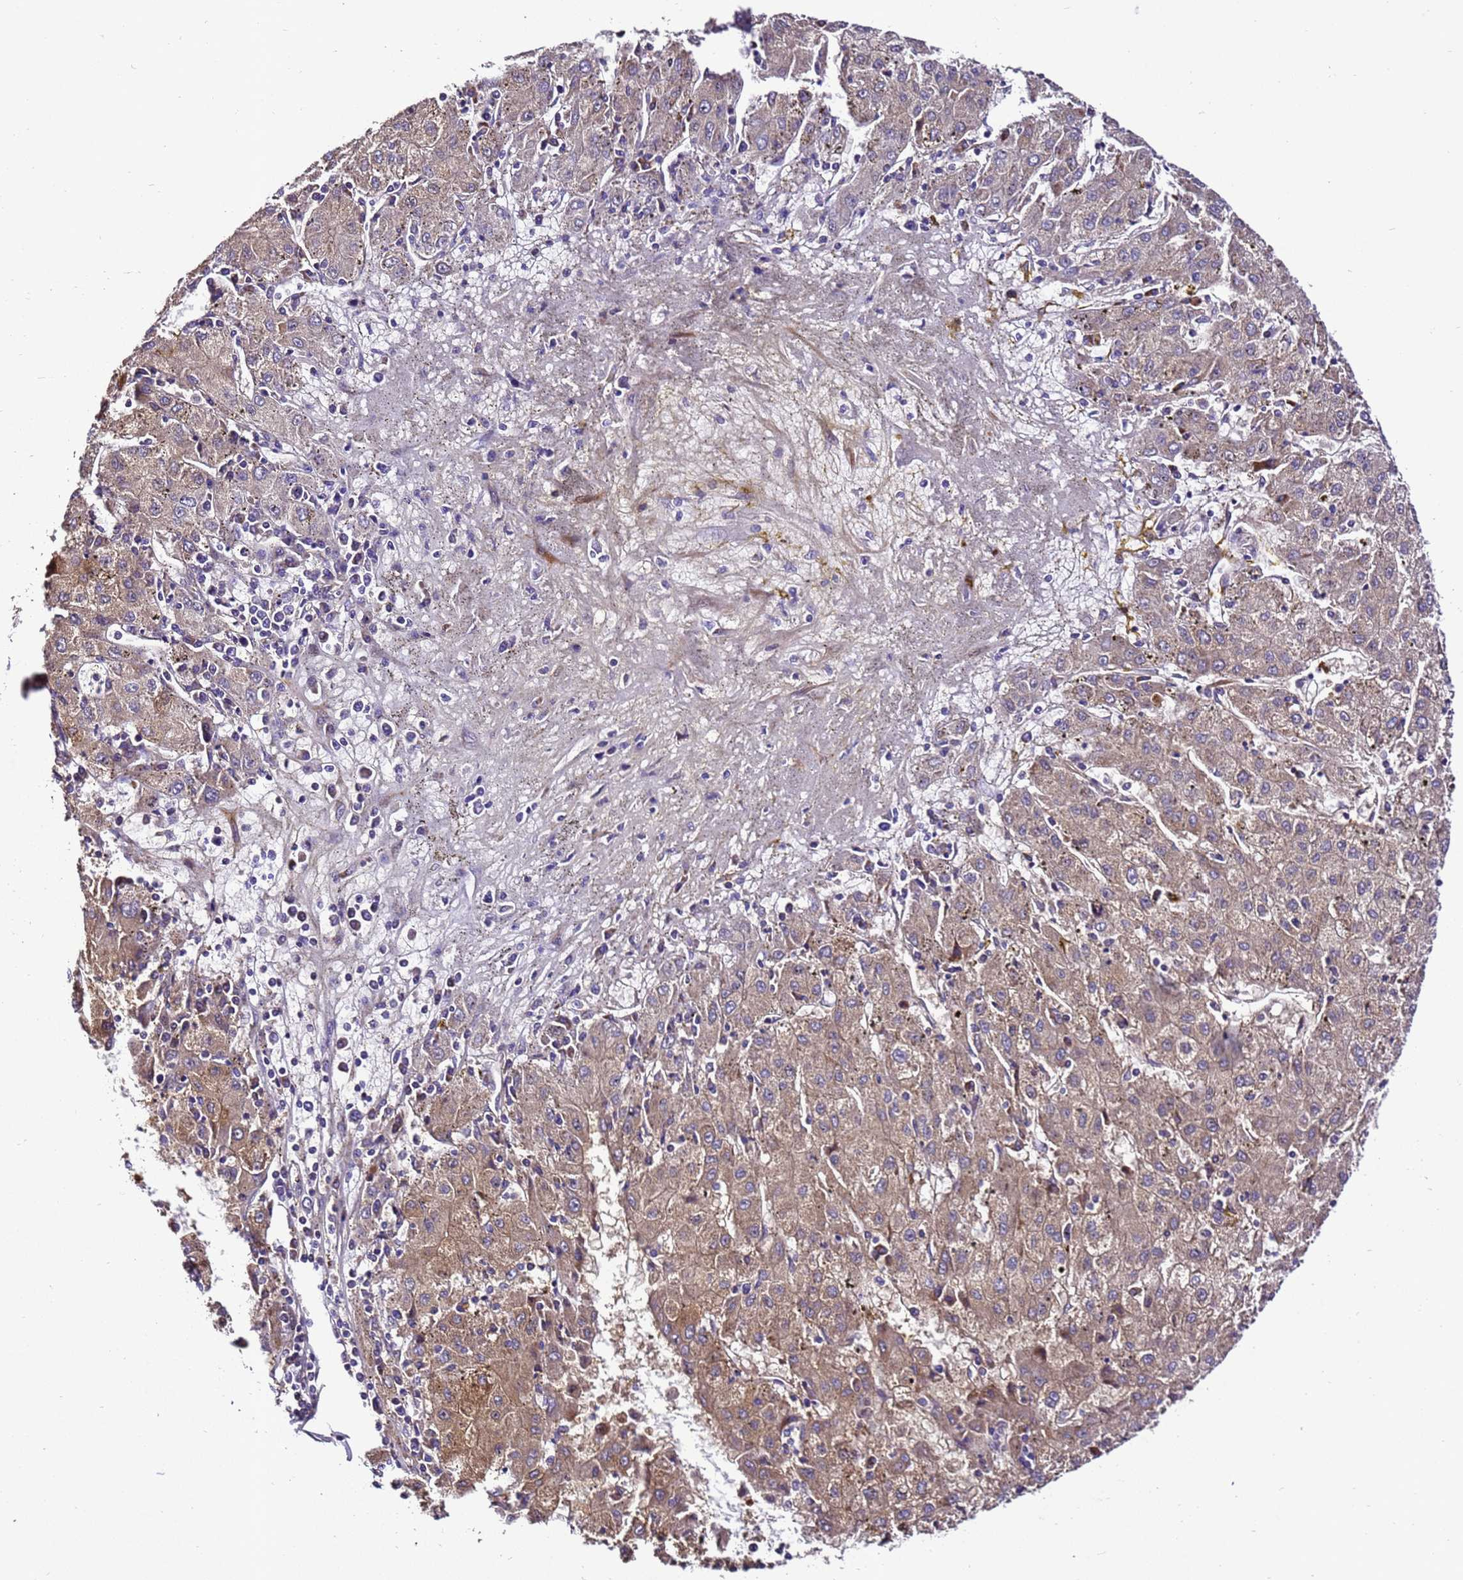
{"staining": {"intensity": "moderate", "quantity": ">75%", "location": "cytoplasmic/membranous"}, "tissue": "liver cancer", "cell_type": "Tumor cells", "image_type": "cancer", "snomed": [{"axis": "morphology", "description": "Carcinoma, Hepatocellular, NOS"}, {"axis": "topography", "description": "Liver"}], "caption": "An immunohistochemistry (IHC) photomicrograph of neoplastic tissue is shown. Protein staining in brown labels moderate cytoplasmic/membranous positivity in liver cancer within tumor cells. Using DAB (brown) and hematoxylin (blue) stains, captured at high magnification using brightfield microscopy.", "gene": "ZNF417", "patient": {"sex": "male", "age": 72}}